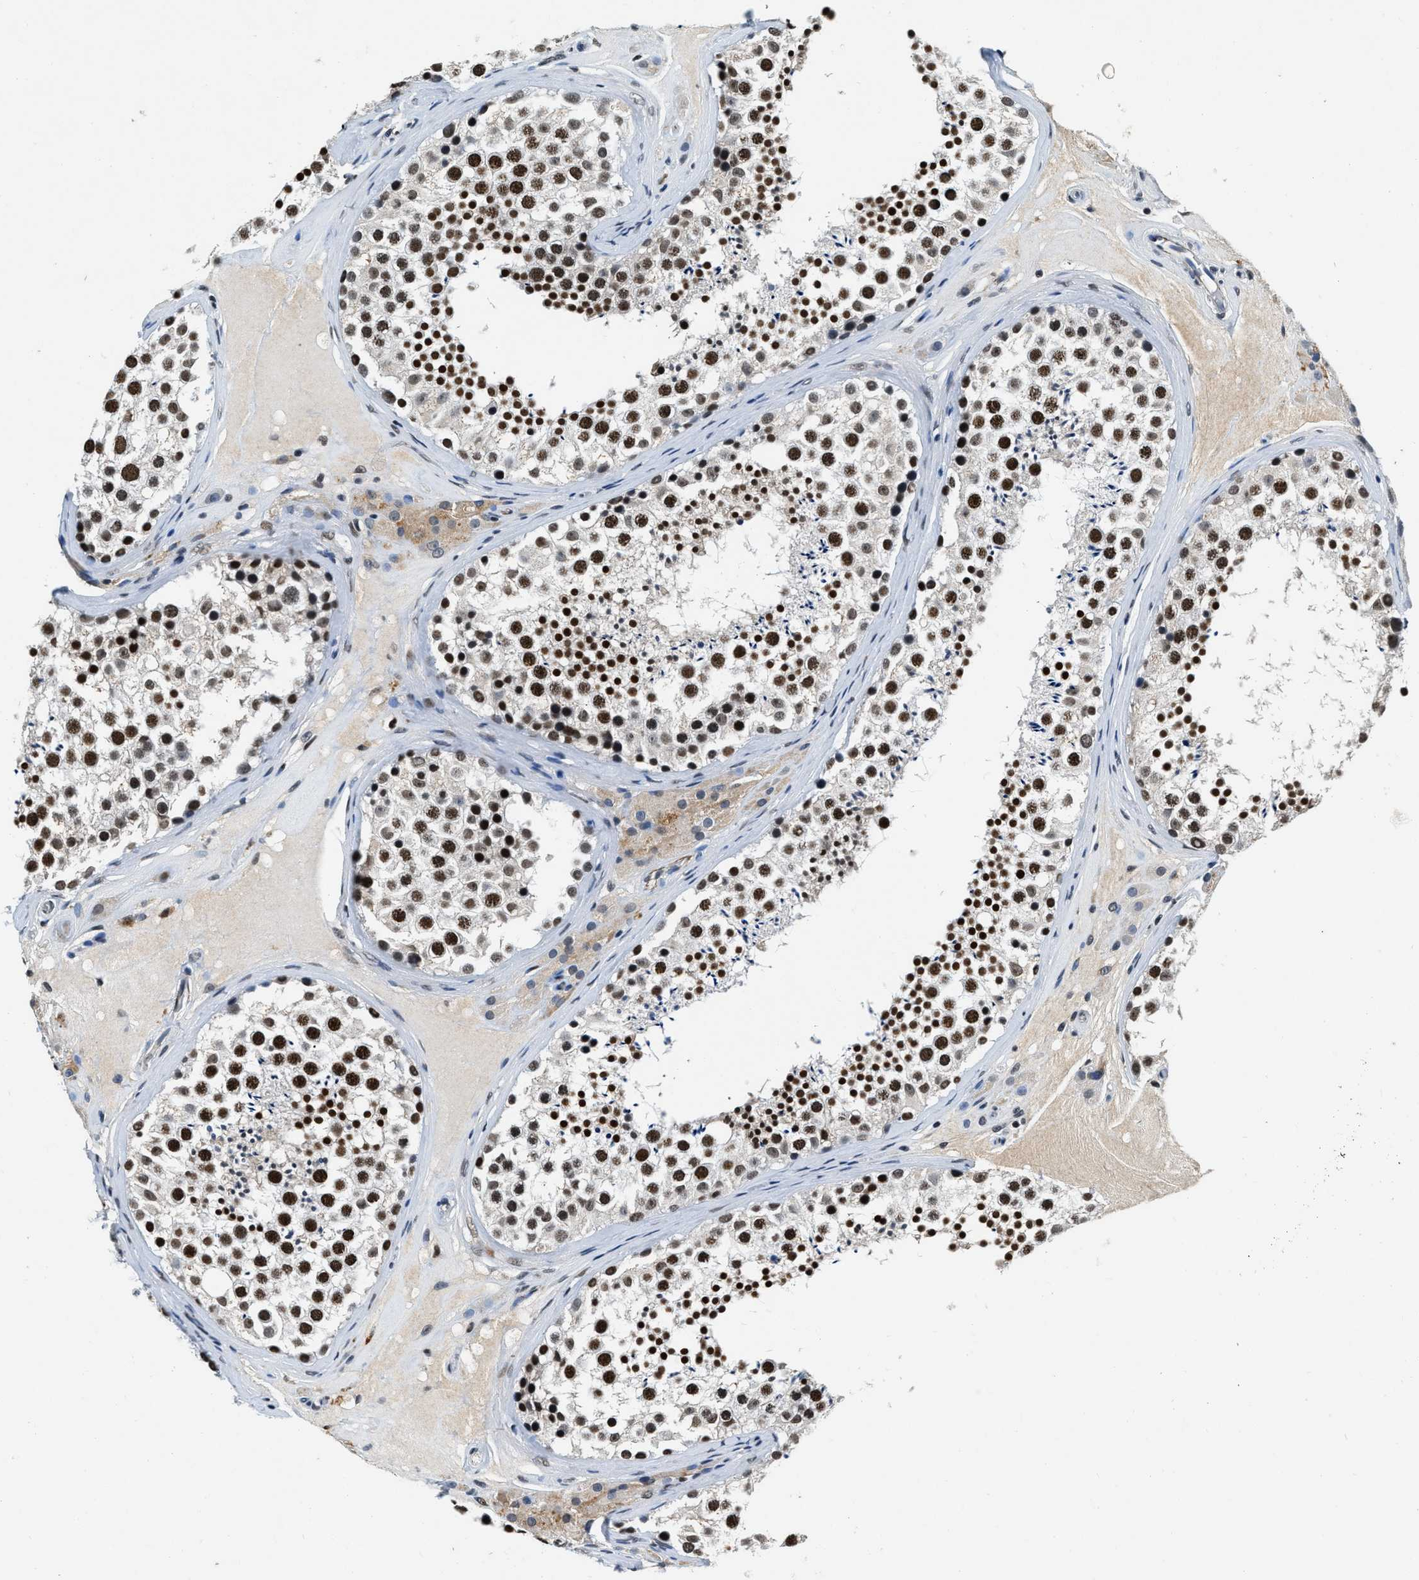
{"staining": {"intensity": "strong", "quantity": ">75%", "location": "nuclear"}, "tissue": "testis", "cell_type": "Cells in seminiferous ducts", "image_type": "normal", "snomed": [{"axis": "morphology", "description": "Normal tissue, NOS"}, {"axis": "topography", "description": "Testis"}], "caption": "The immunohistochemical stain highlights strong nuclear expression in cells in seminiferous ducts of unremarkable testis. (Brightfield microscopy of DAB IHC at high magnification).", "gene": "CCNE1", "patient": {"sex": "male", "age": 46}}